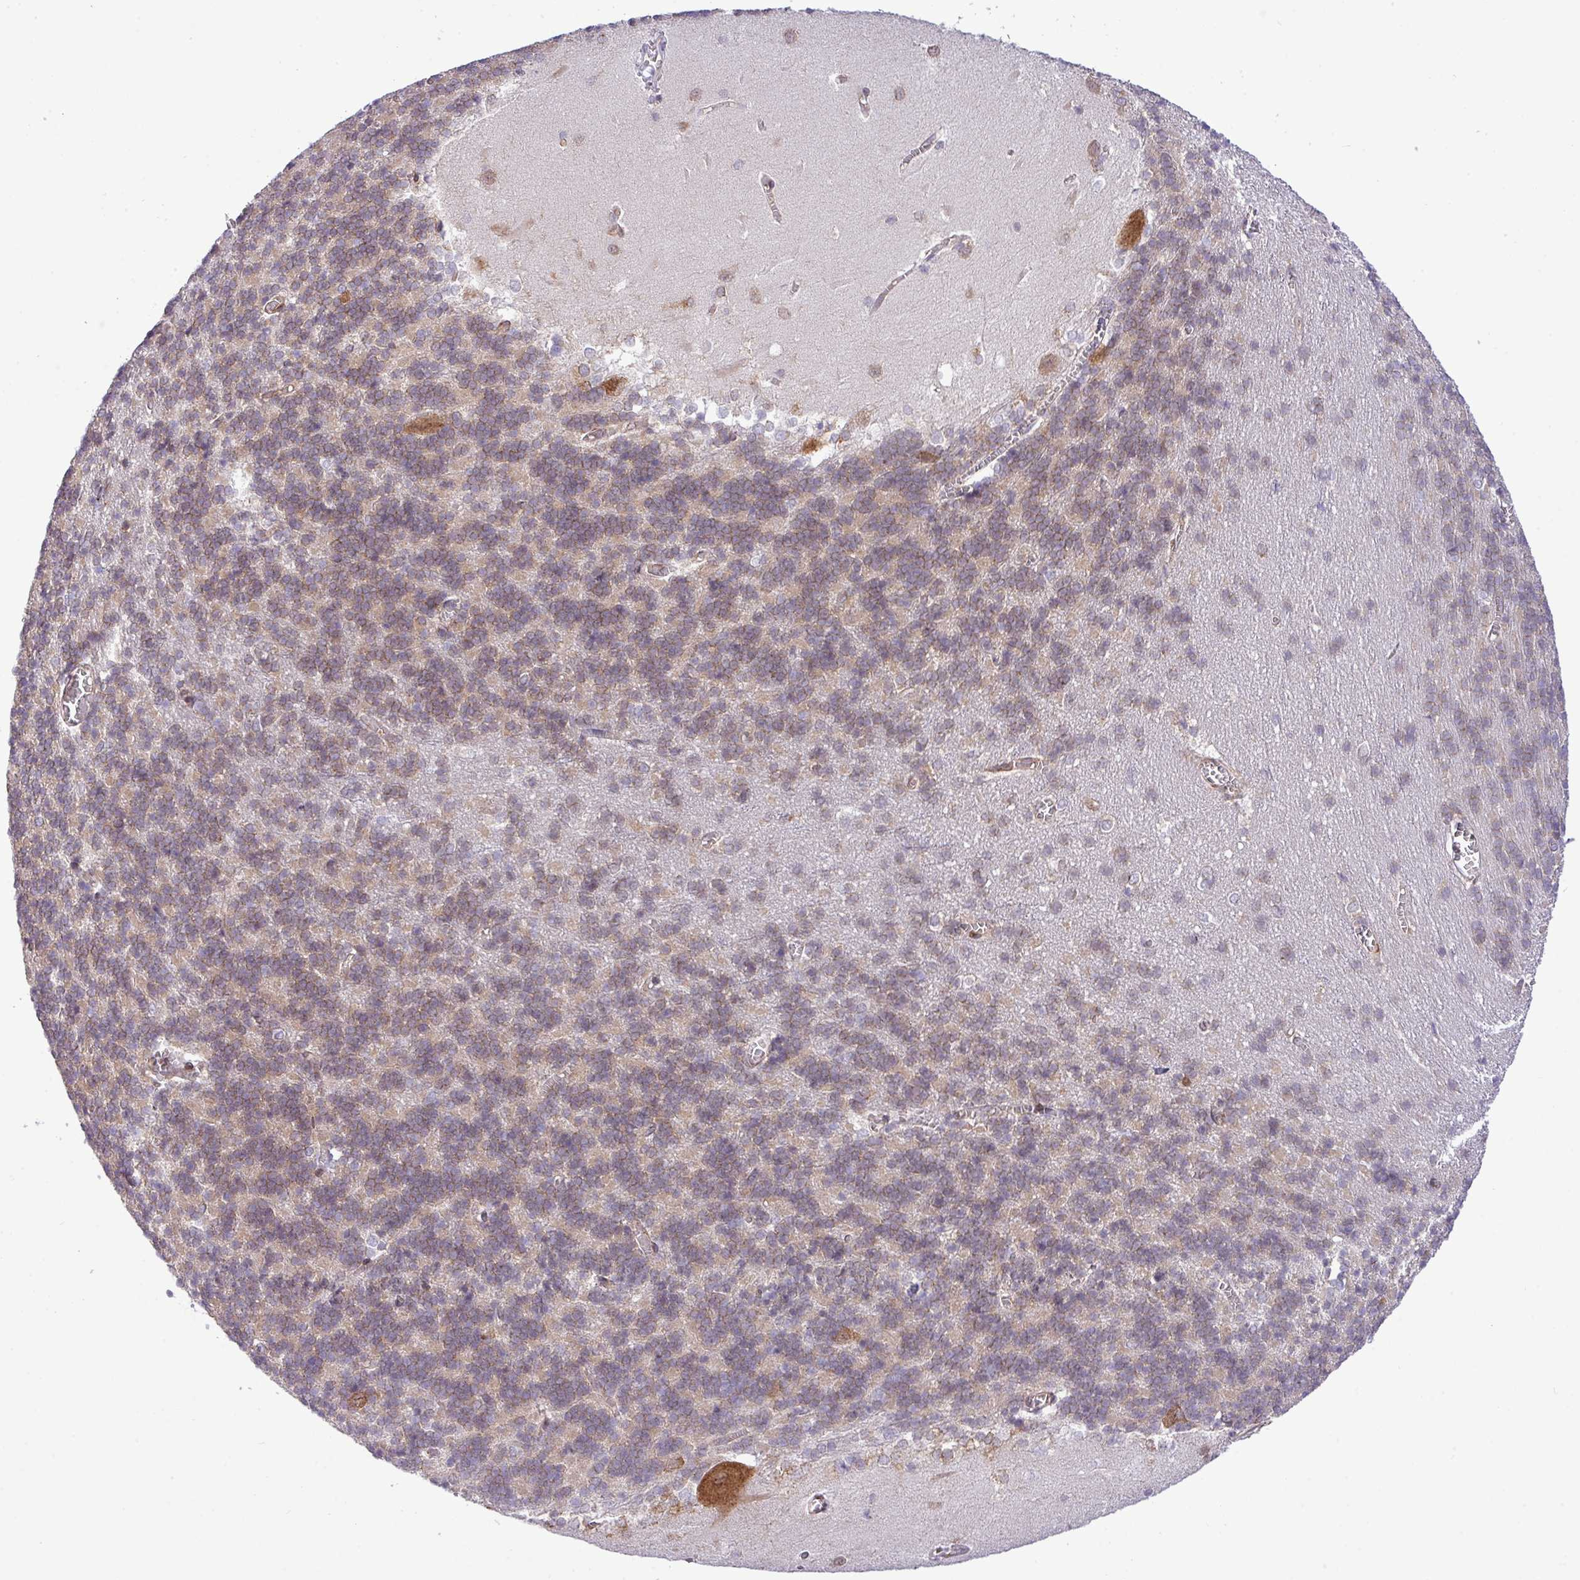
{"staining": {"intensity": "weak", "quantity": "25%-75%", "location": "cytoplasmic/membranous"}, "tissue": "cerebellum", "cell_type": "Cells in granular layer", "image_type": "normal", "snomed": [{"axis": "morphology", "description": "Normal tissue, NOS"}, {"axis": "topography", "description": "Cerebellum"}], "caption": "Approximately 25%-75% of cells in granular layer in unremarkable human cerebellum show weak cytoplasmic/membranous protein positivity as visualized by brown immunohistochemical staining.", "gene": "FAM222B", "patient": {"sex": "male", "age": 37}}